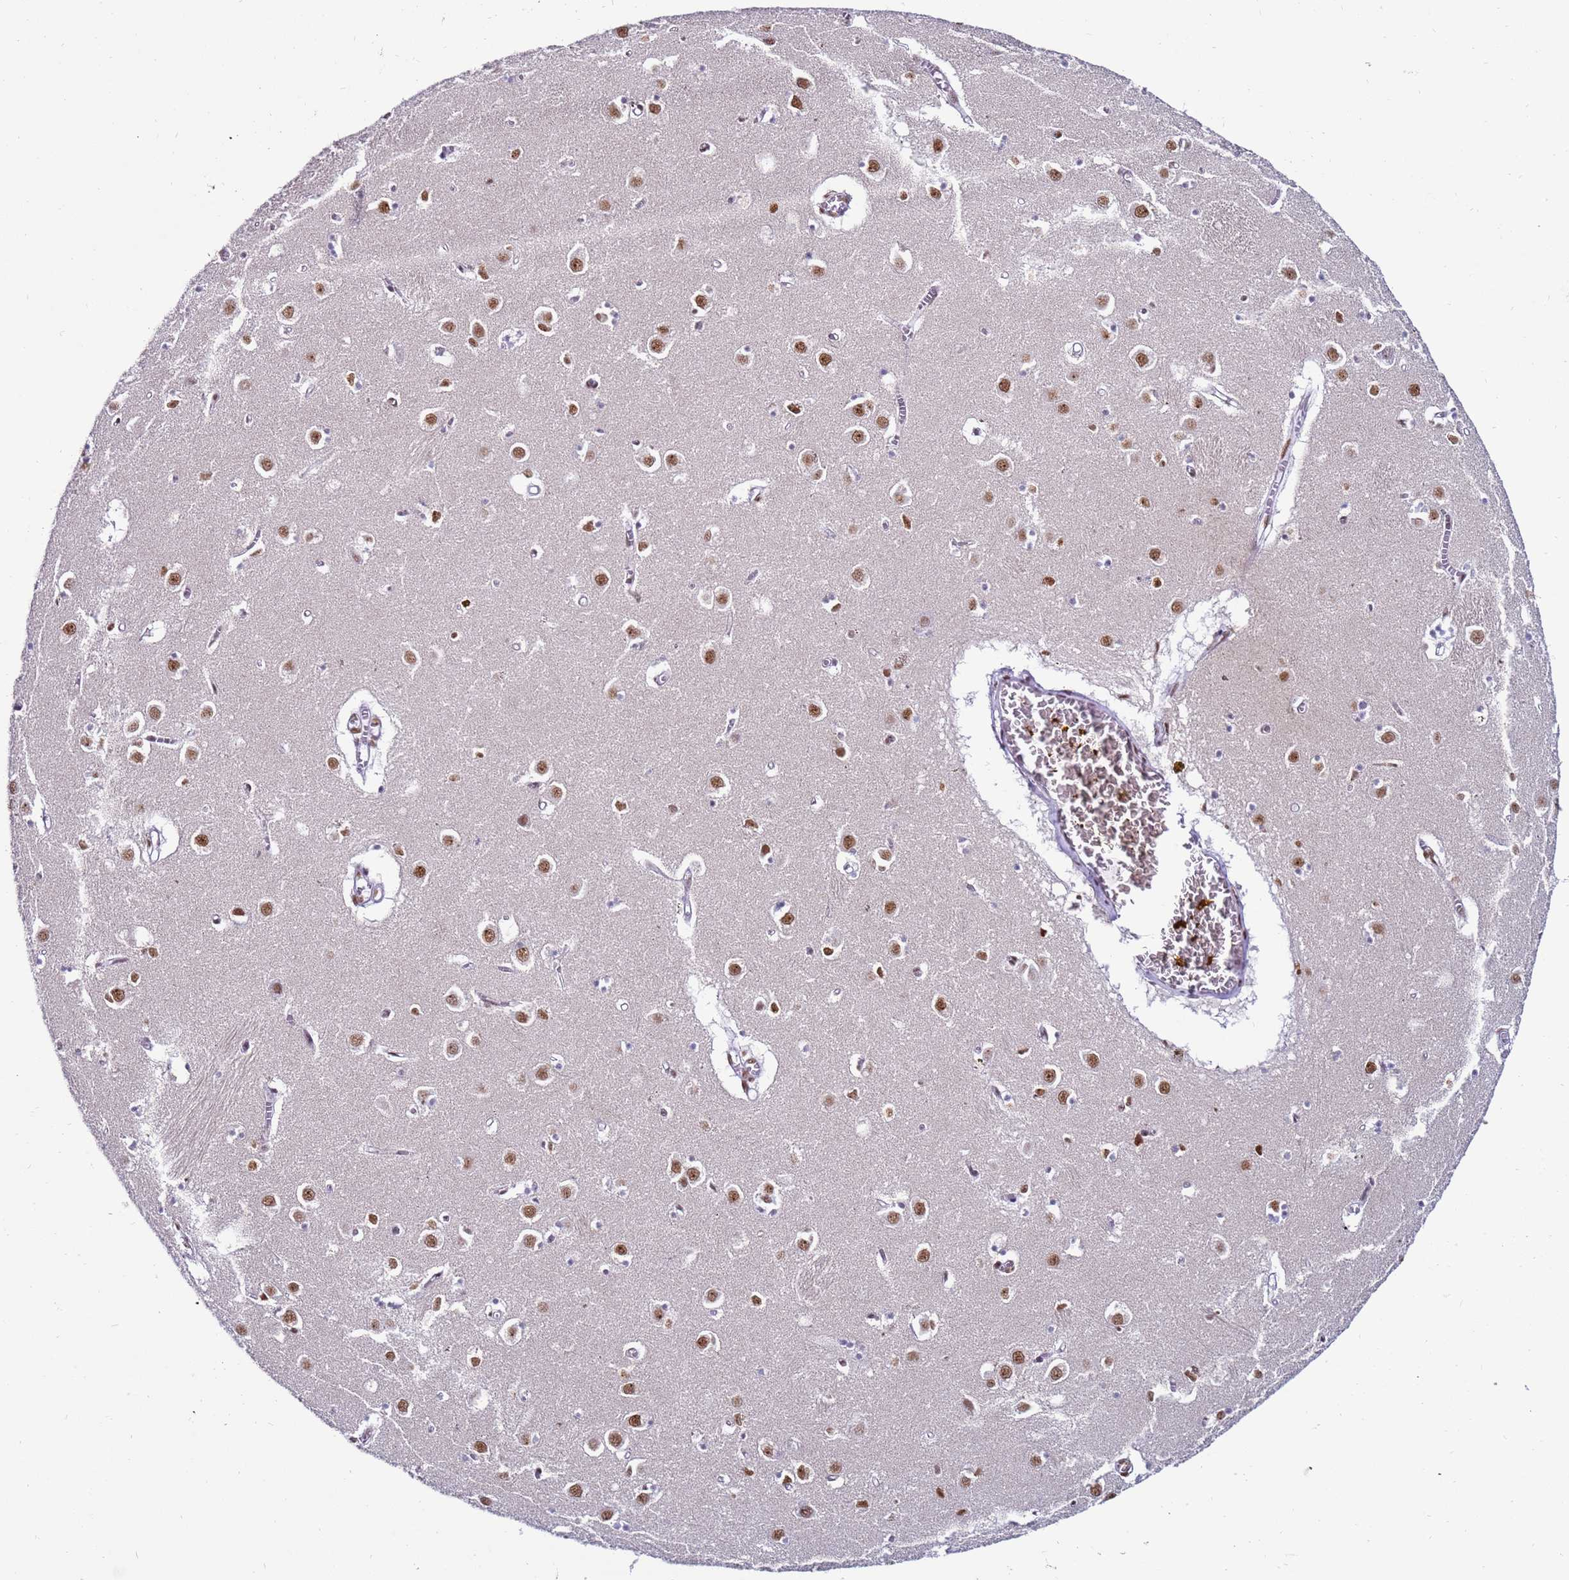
{"staining": {"intensity": "strong", "quantity": "<25%", "location": "nuclear"}, "tissue": "caudate", "cell_type": "Glial cells", "image_type": "normal", "snomed": [{"axis": "morphology", "description": "Normal tissue, NOS"}, {"axis": "topography", "description": "Lateral ventricle wall"}], "caption": "Glial cells demonstrate medium levels of strong nuclear positivity in approximately <25% of cells in normal caudate. (DAB = brown stain, brightfield microscopy at high magnification).", "gene": "KPNA4", "patient": {"sex": "male", "age": 70}}